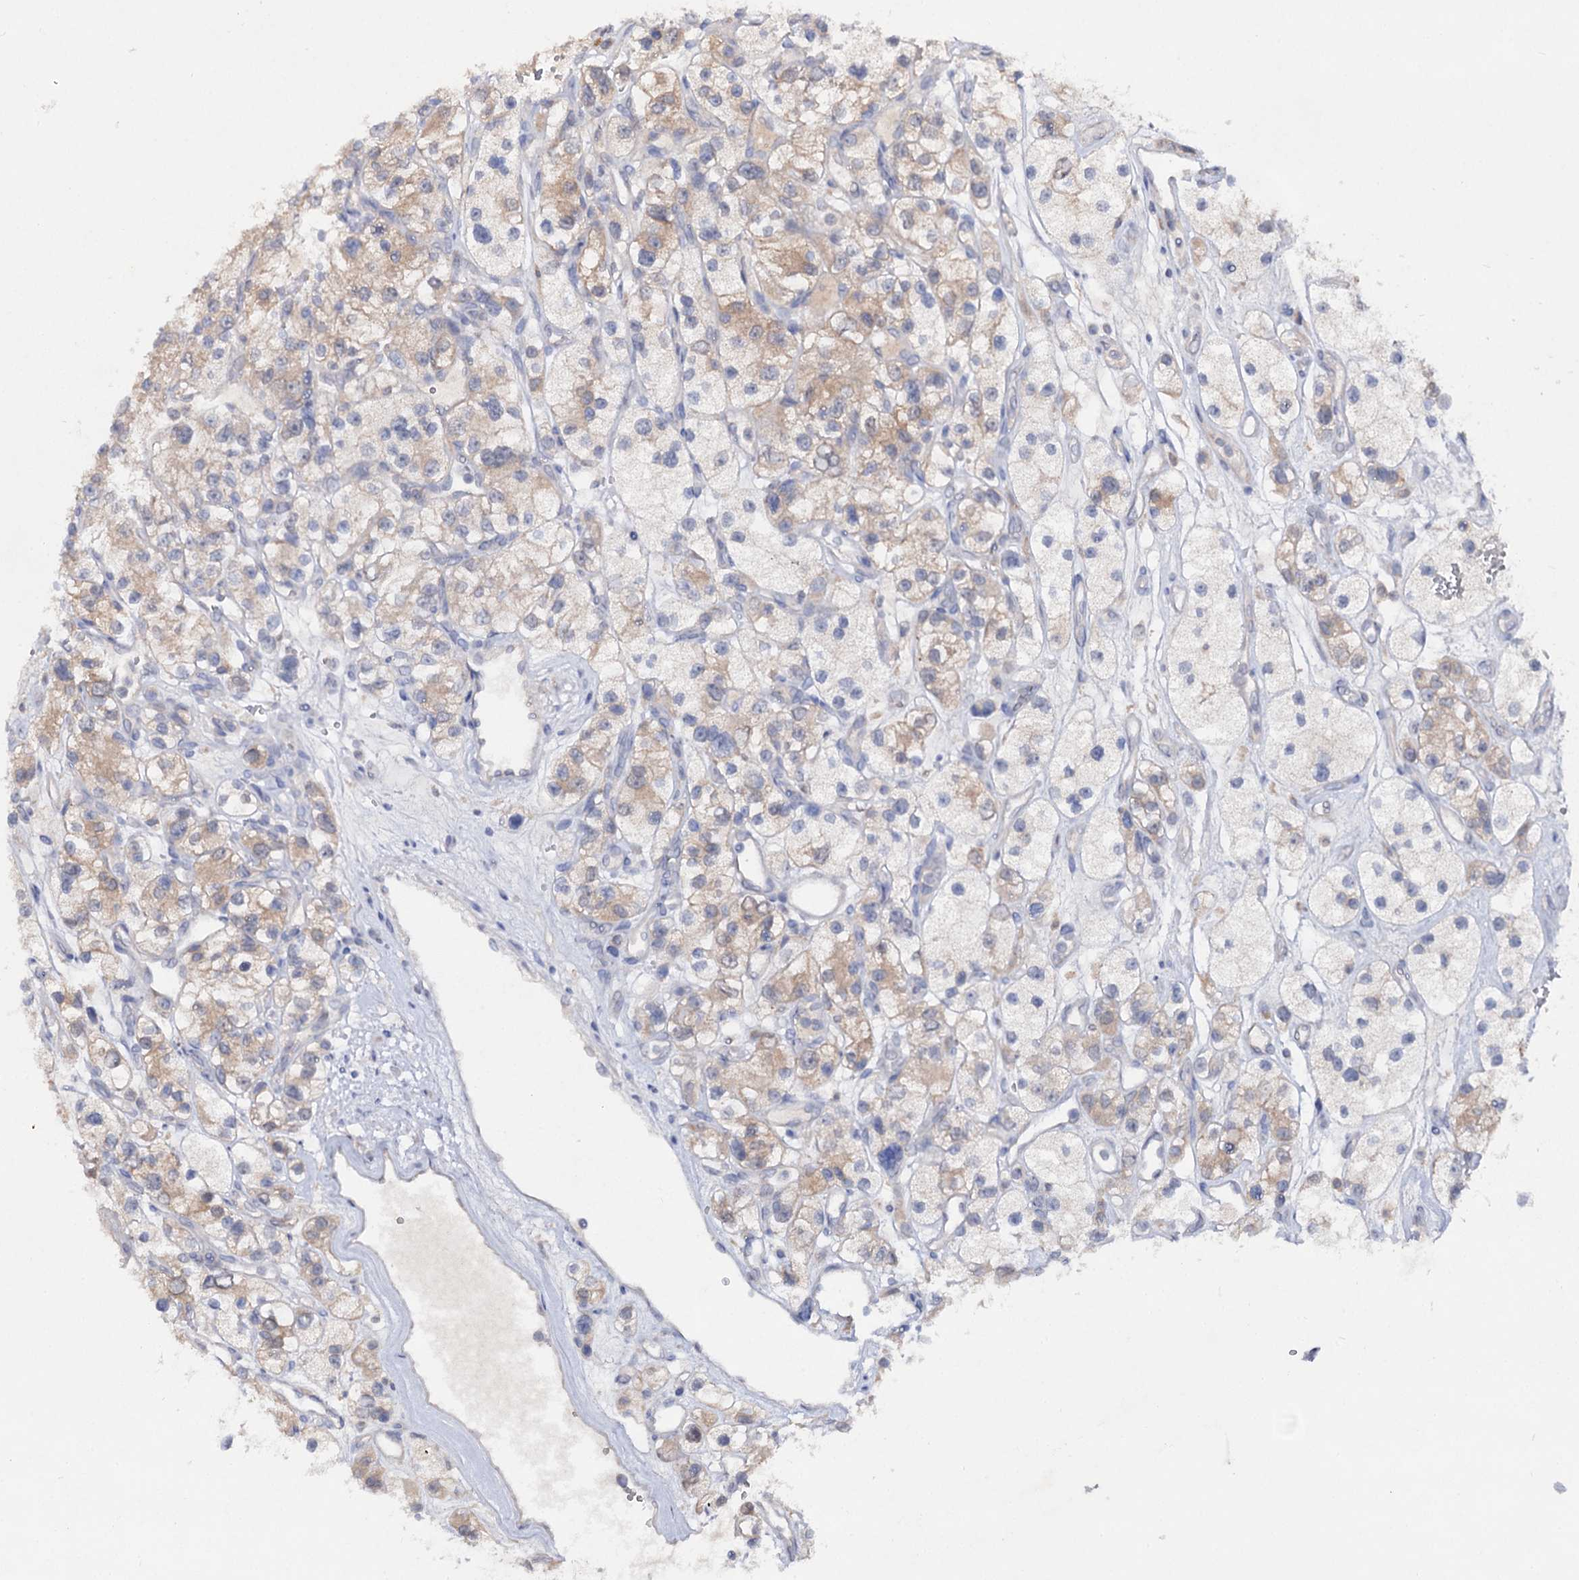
{"staining": {"intensity": "weak", "quantity": "25%-75%", "location": "cytoplasmic/membranous"}, "tissue": "renal cancer", "cell_type": "Tumor cells", "image_type": "cancer", "snomed": [{"axis": "morphology", "description": "Adenocarcinoma, NOS"}, {"axis": "topography", "description": "Kidney"}], "caption": "A histopathology image showing weak cytoplasmic/membranous expression in approximately 25%-75% of tumor cells in renal adenocarcinoma, as visualized by brown immunohistochemical staining.", "gene": "ACTR6", "patient": {"sex": "female", "age": 57}}